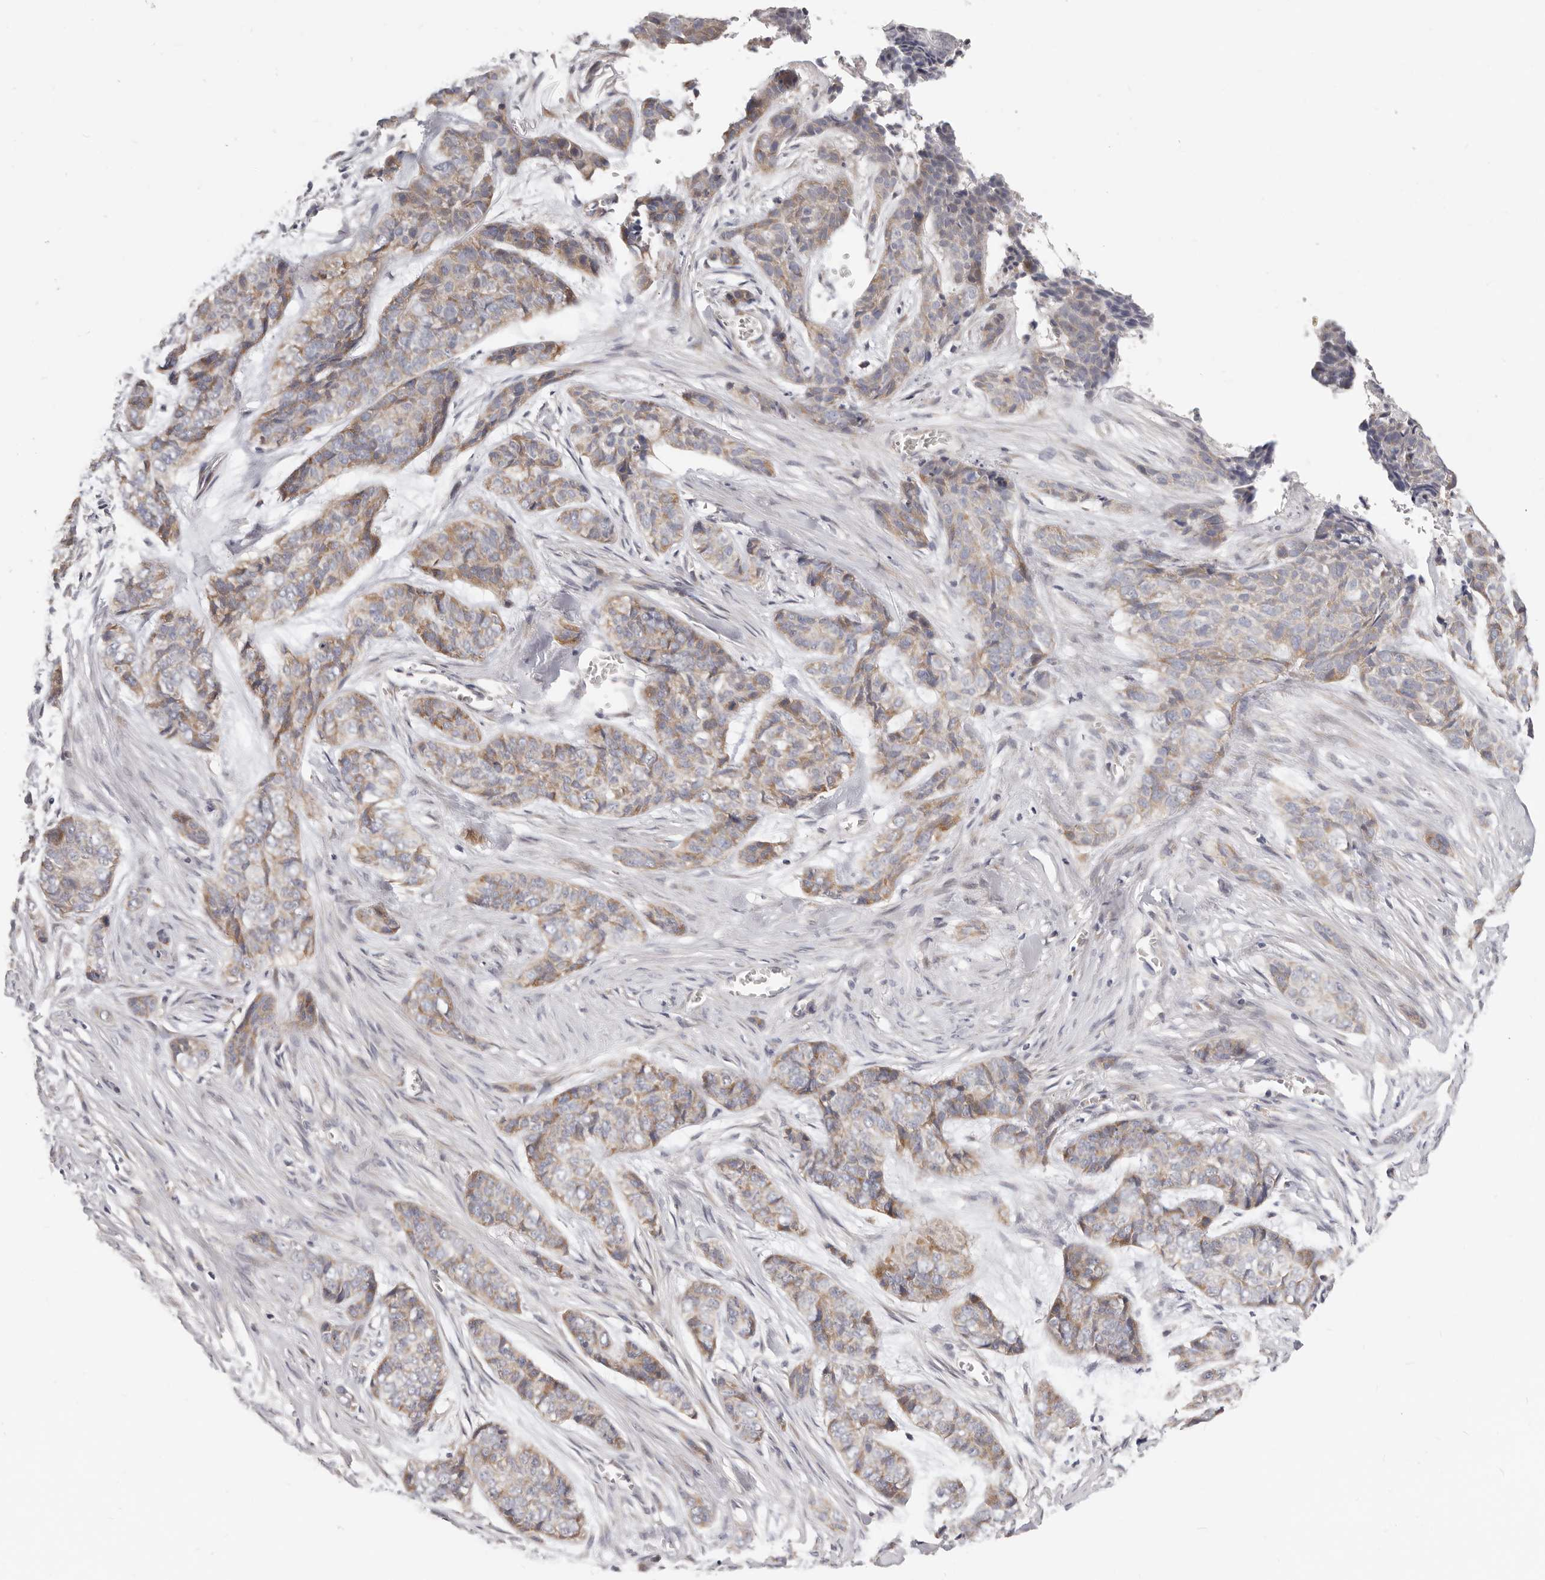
{"staining": {"intensity": "weak", "quantity": "25%-75%", "location": "cytoplasmic/membranous"}, "tissue": "skin cancer", "cell_type": "Tumor cells", "image_type": "cancer", "snomed": [{"axis": "morphology", "description": "Basal cell carcinoma"}, {"axis": "topography", "description": "Skin"}], "caption": "Skin cancer (basal cell carcinoma) stained with immunohistochemistry (IHC) displays weak cytoplasmic/membranous positivity in approximately 25%-75% of tumor cells.", "gene": "TFB2M", "patient": {"sex": "female", "age": 64}}